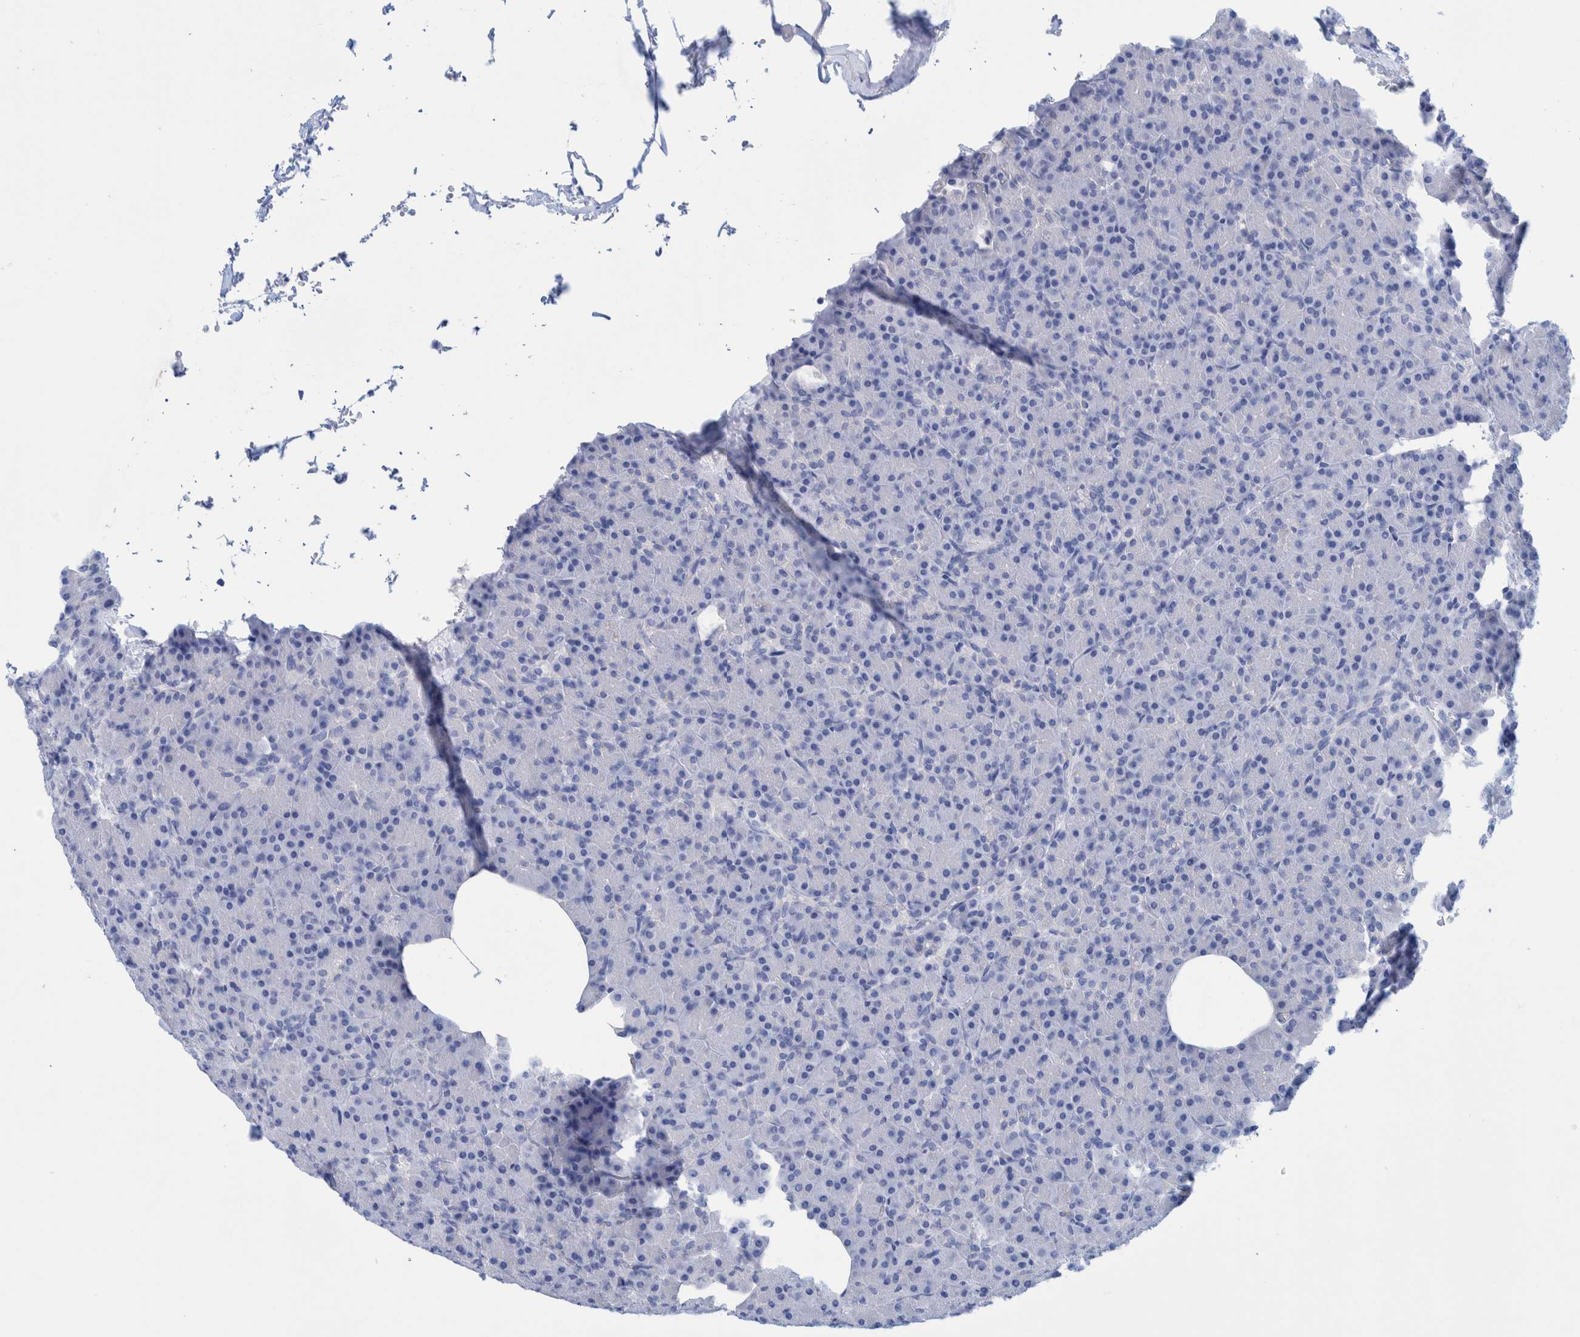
{"staining": {"intensity": "negative", "quantity": "none", "location": "none"}, "tissue": "pancreas", "cell_type": "Exocrine glandular cells", "image_type": "normal", "snomed": [{"axis": "morphology", "description": "Normal tissue, NOS"}, {"axis": "topography", "description": "Pancreas"}], "caption": "Exocrine glandular cells show no significant protein positivity in unremarkable pancreas. Nuclei are stained in blue.", "gene": "PERP", "patient": {"sex": "female", "age": 43}}